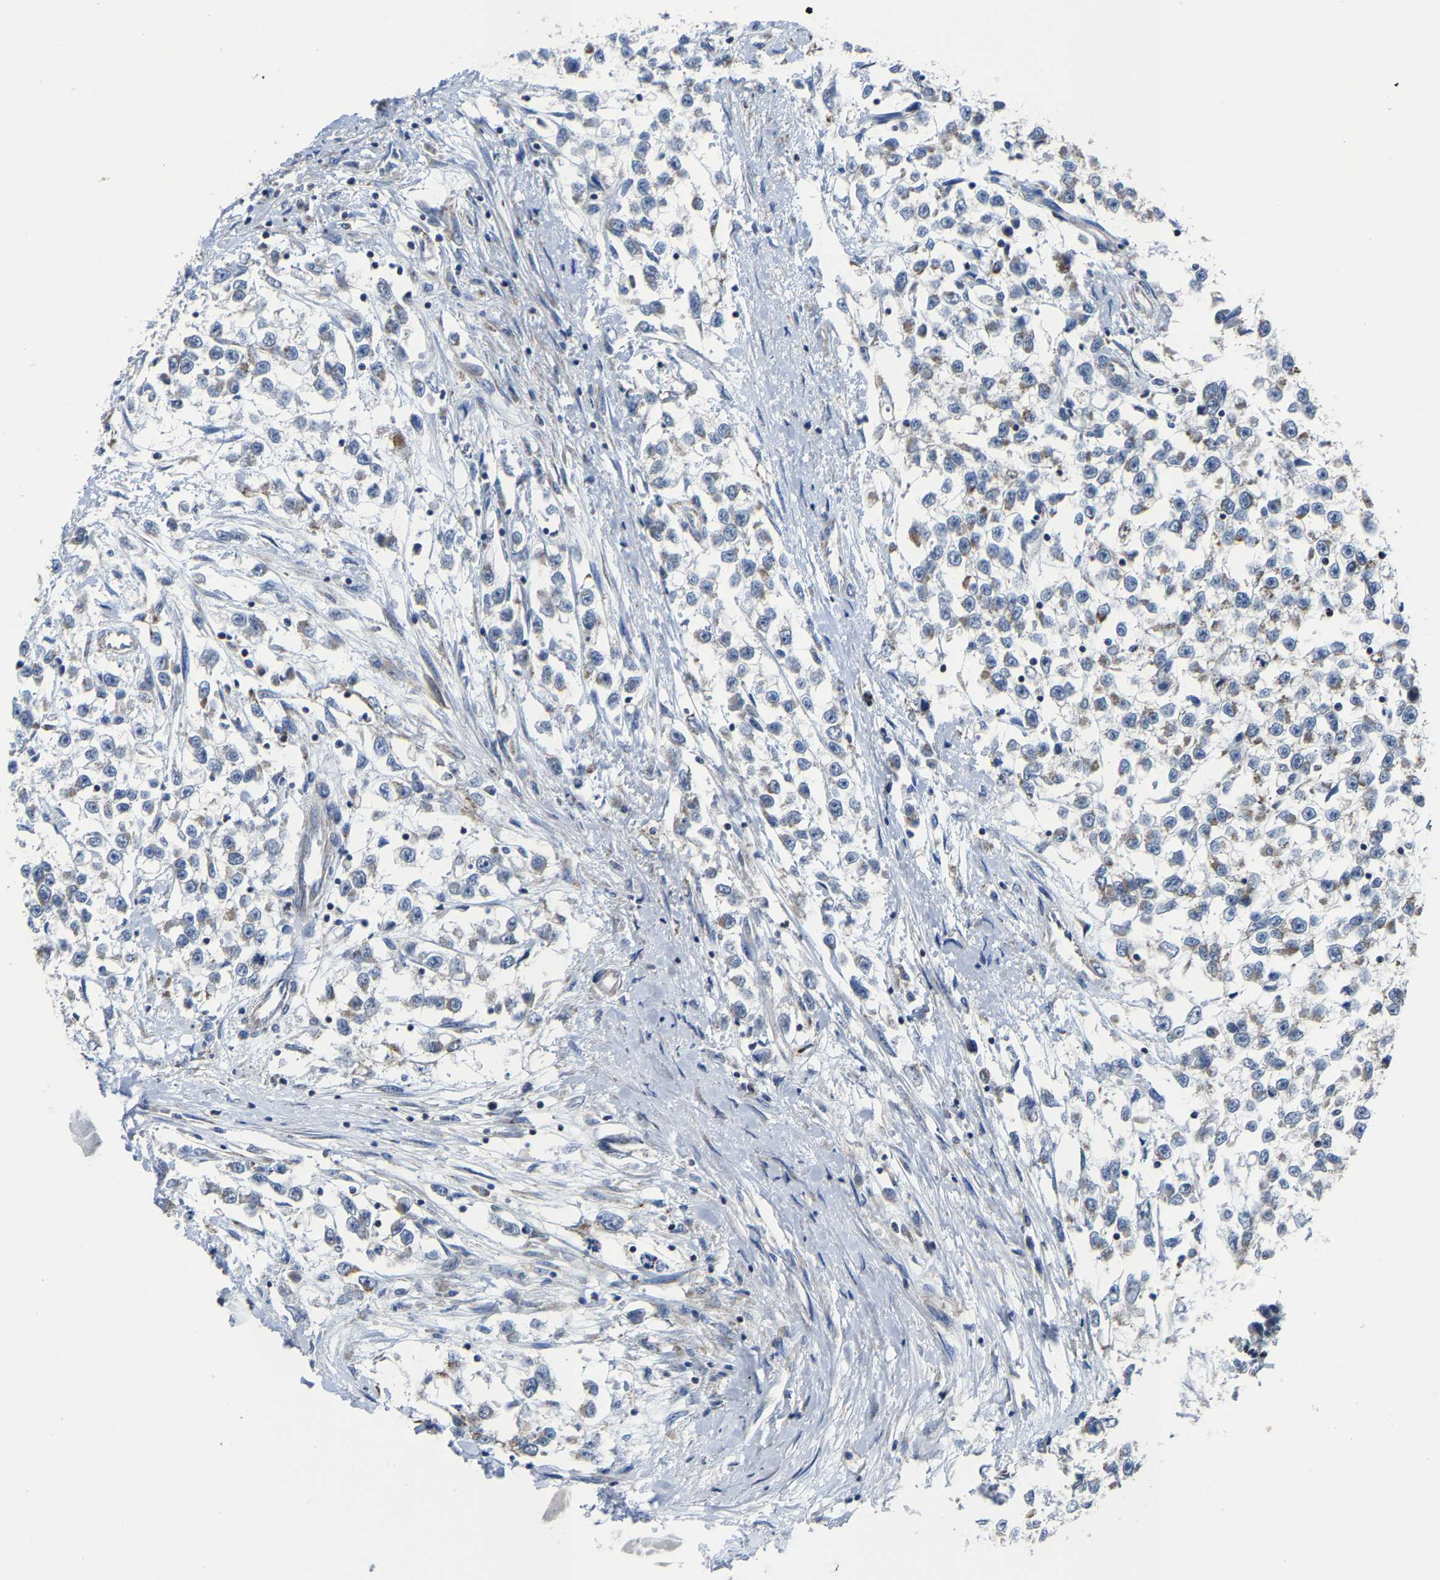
{"staining": {"intensity": "weak", "quantity": "<25%", "location": "cytoplasmic/membranous"}, "tissue": "testis cancer", "cell_type": "Tumor cells", "image_type": "cancer", "snomed": [{"axis": "morphology", "description": "Seminoma, NOS"}, {"axis": "morphology", "description": "Carcinoma, Embryonal, NOS"}, {"axis": "topography", "description": "Testis"}], "caption": "Immunohistochemistry (IHC) histopathology image of human seminoma (testis) stained for a protein (brown), which displays no staining in tumor cells.", "gene": "AGK", "patient": {"sex": "male", "age": 51}}